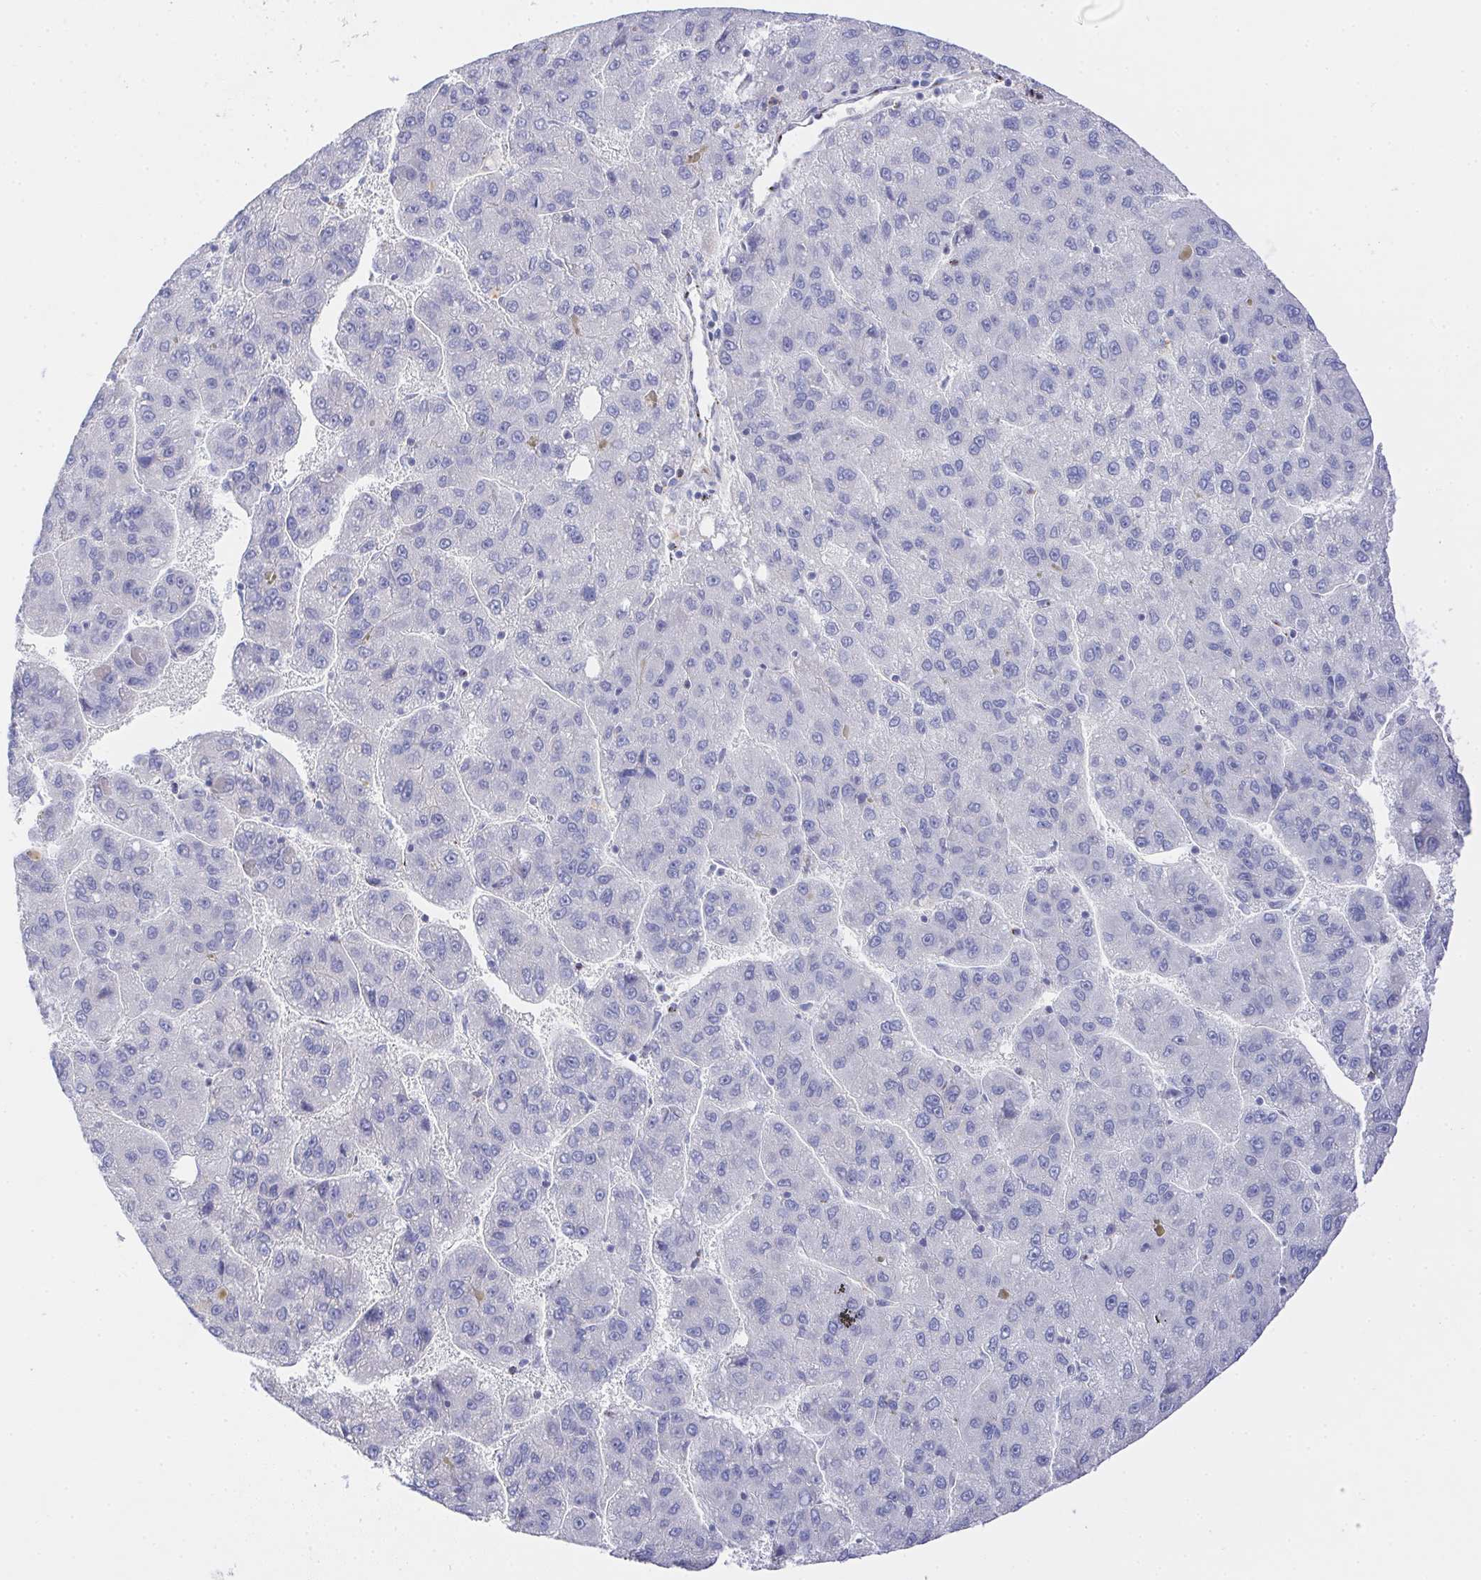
{"staining": {"intensity": "negative", "quantity": "none", "location": "none"}, "tissue": "liver cancer", "cell_type": "Tumor cells", "image_type": "cancer", "snomed": [{"axis": "morphology", "description": "Carcinoma, Hepatocellular, NOS"}, {"axis": "topography", "description": "Liver"}], "caption": "High power microscopy image of an IHC micrograph of liver cancer, revealing no significant staining in tumor cells.", "gene": "PRG3", "patient": {"sex": "female", "age": 82}}